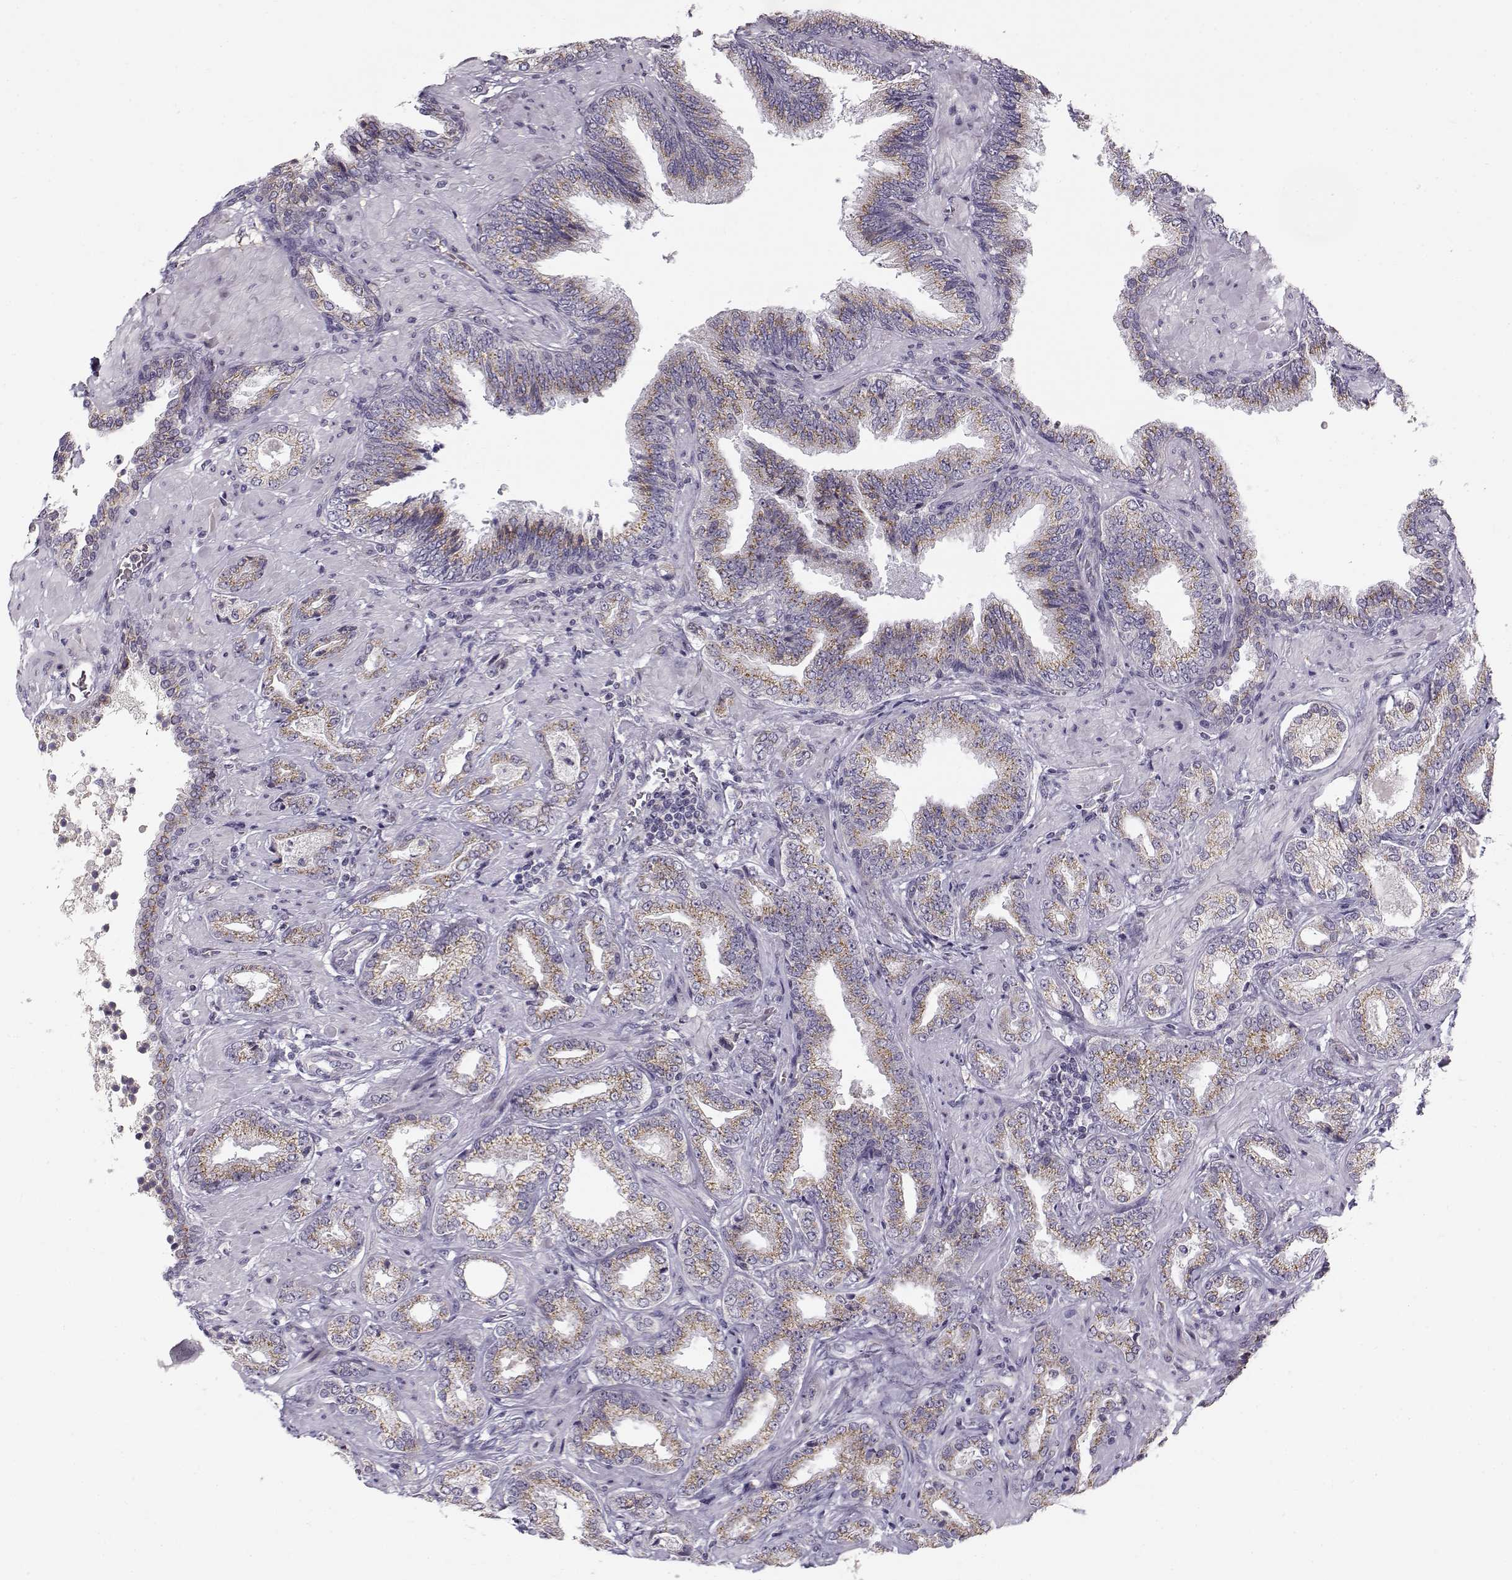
{"staining": {"intensity": "moderate", "quantity": ">75%", "location": "cytoplasmic/membranous"}, "tissue": "prostate cancer", "cell_type": "Tumor cells", "image_type": "cancer", "snomed": [{"axis": "morphology", "description": "Adenocarcinoma, Low grade"}, {"axis": "topography", "description": "Prostate"}], "caption": "A photomicrograph of human prostate adenocarcinoma (low-grade) stained for a protein reveals moderate cytoplasmic/membranous brown staining in tumor cells.", "gene": "SLC4A5", "patient": {"sex": "male", "age": 68}}